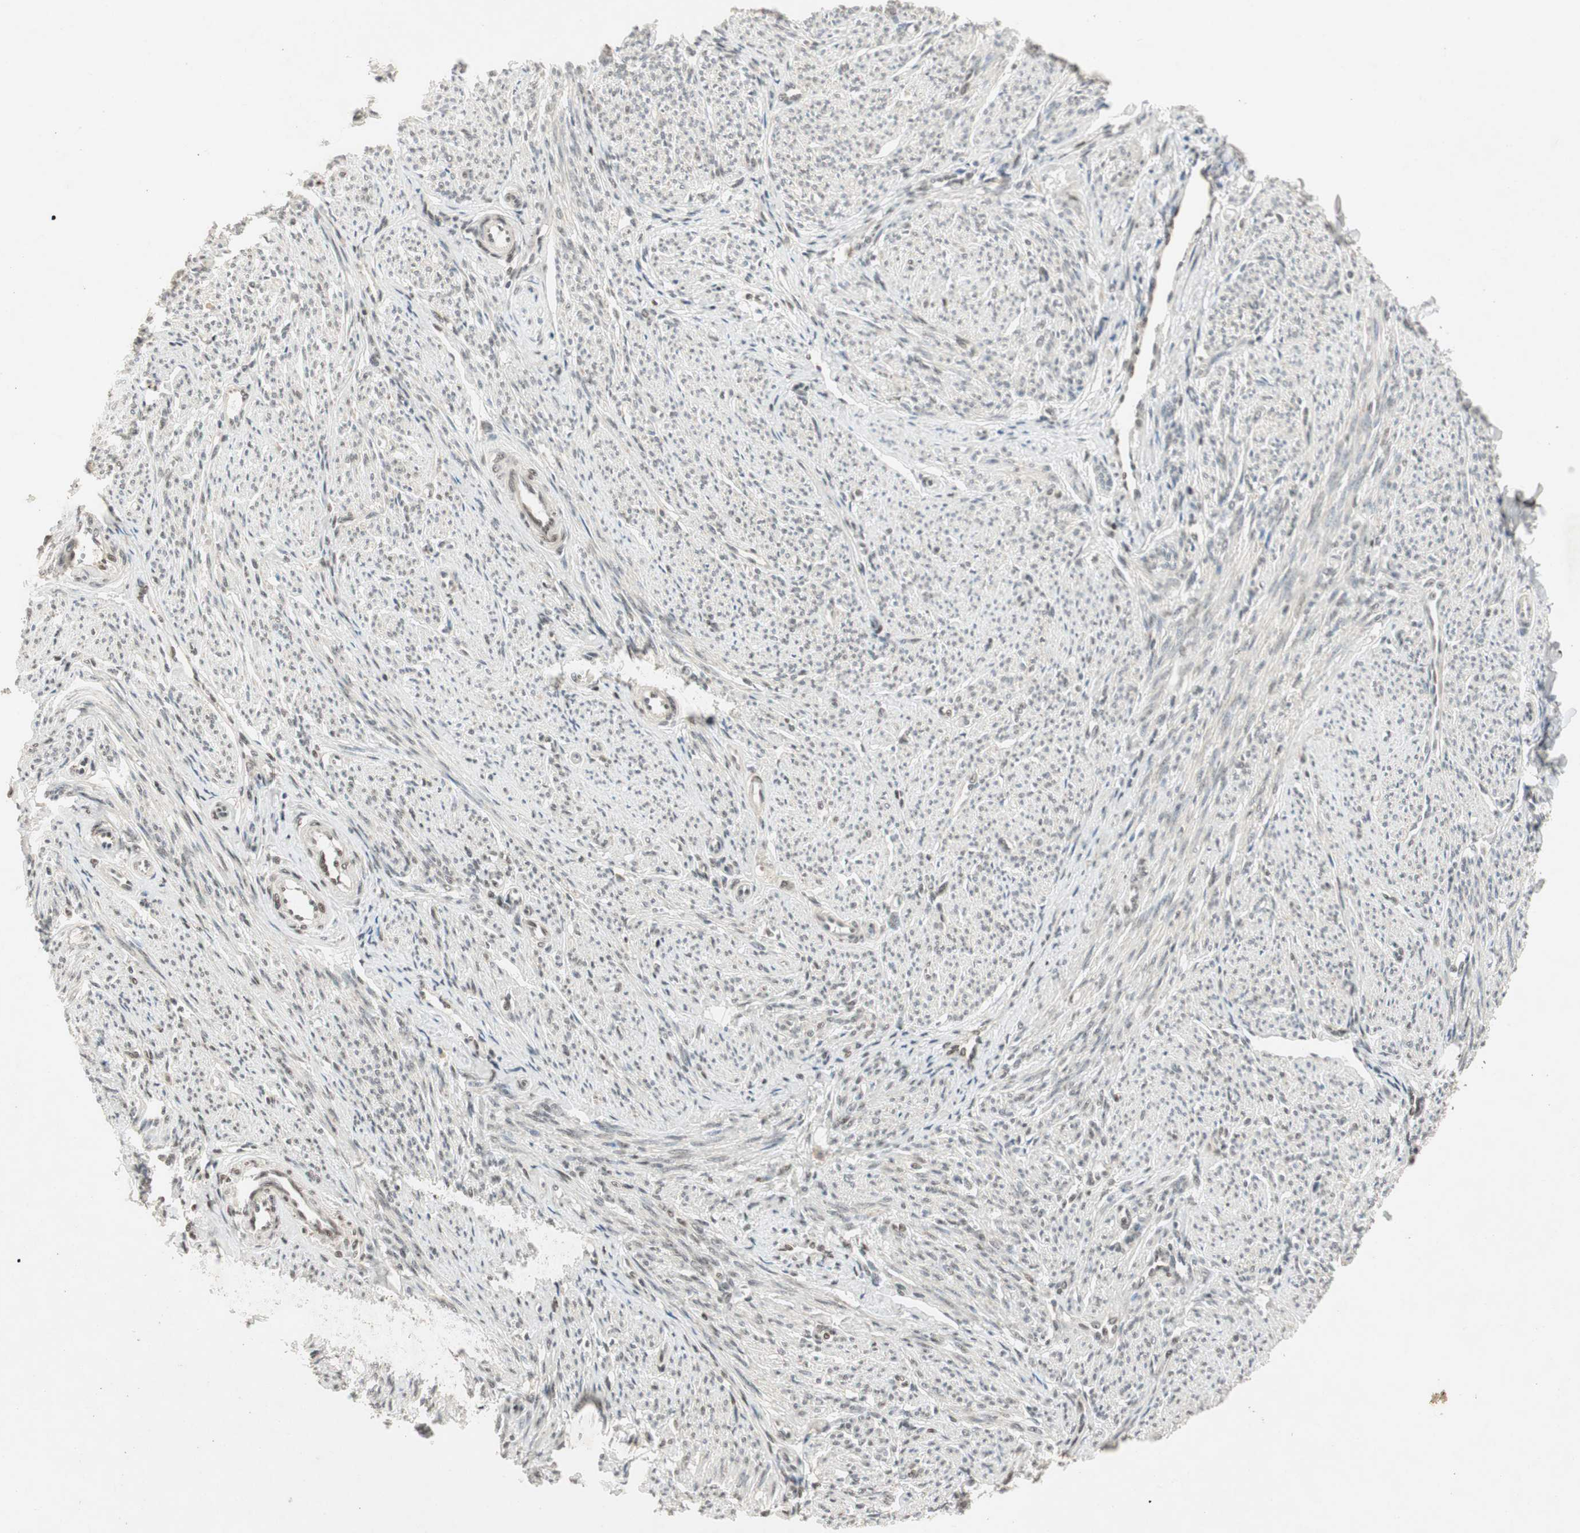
{"staining": {"intensity": "strong", "quantity": ">75%", "location": "nuclear"}, "tissue": "smooth muscle", "cell_type": "Smooth muscle cells", "image_type": "normal", "snomed": [{"axis": "morphology", "description": "Normal tissue, NOS"}, {"axis": "topography", "description": "Smooth muscle"}], "caption": "Normal smooth muscle reveals strong nuclear expression in approximately >75% of smooth muscle cells, visualized by immunohistochemistry.", "gene": "NCBP3", "patient": {"sex": "female", "age": 65}}